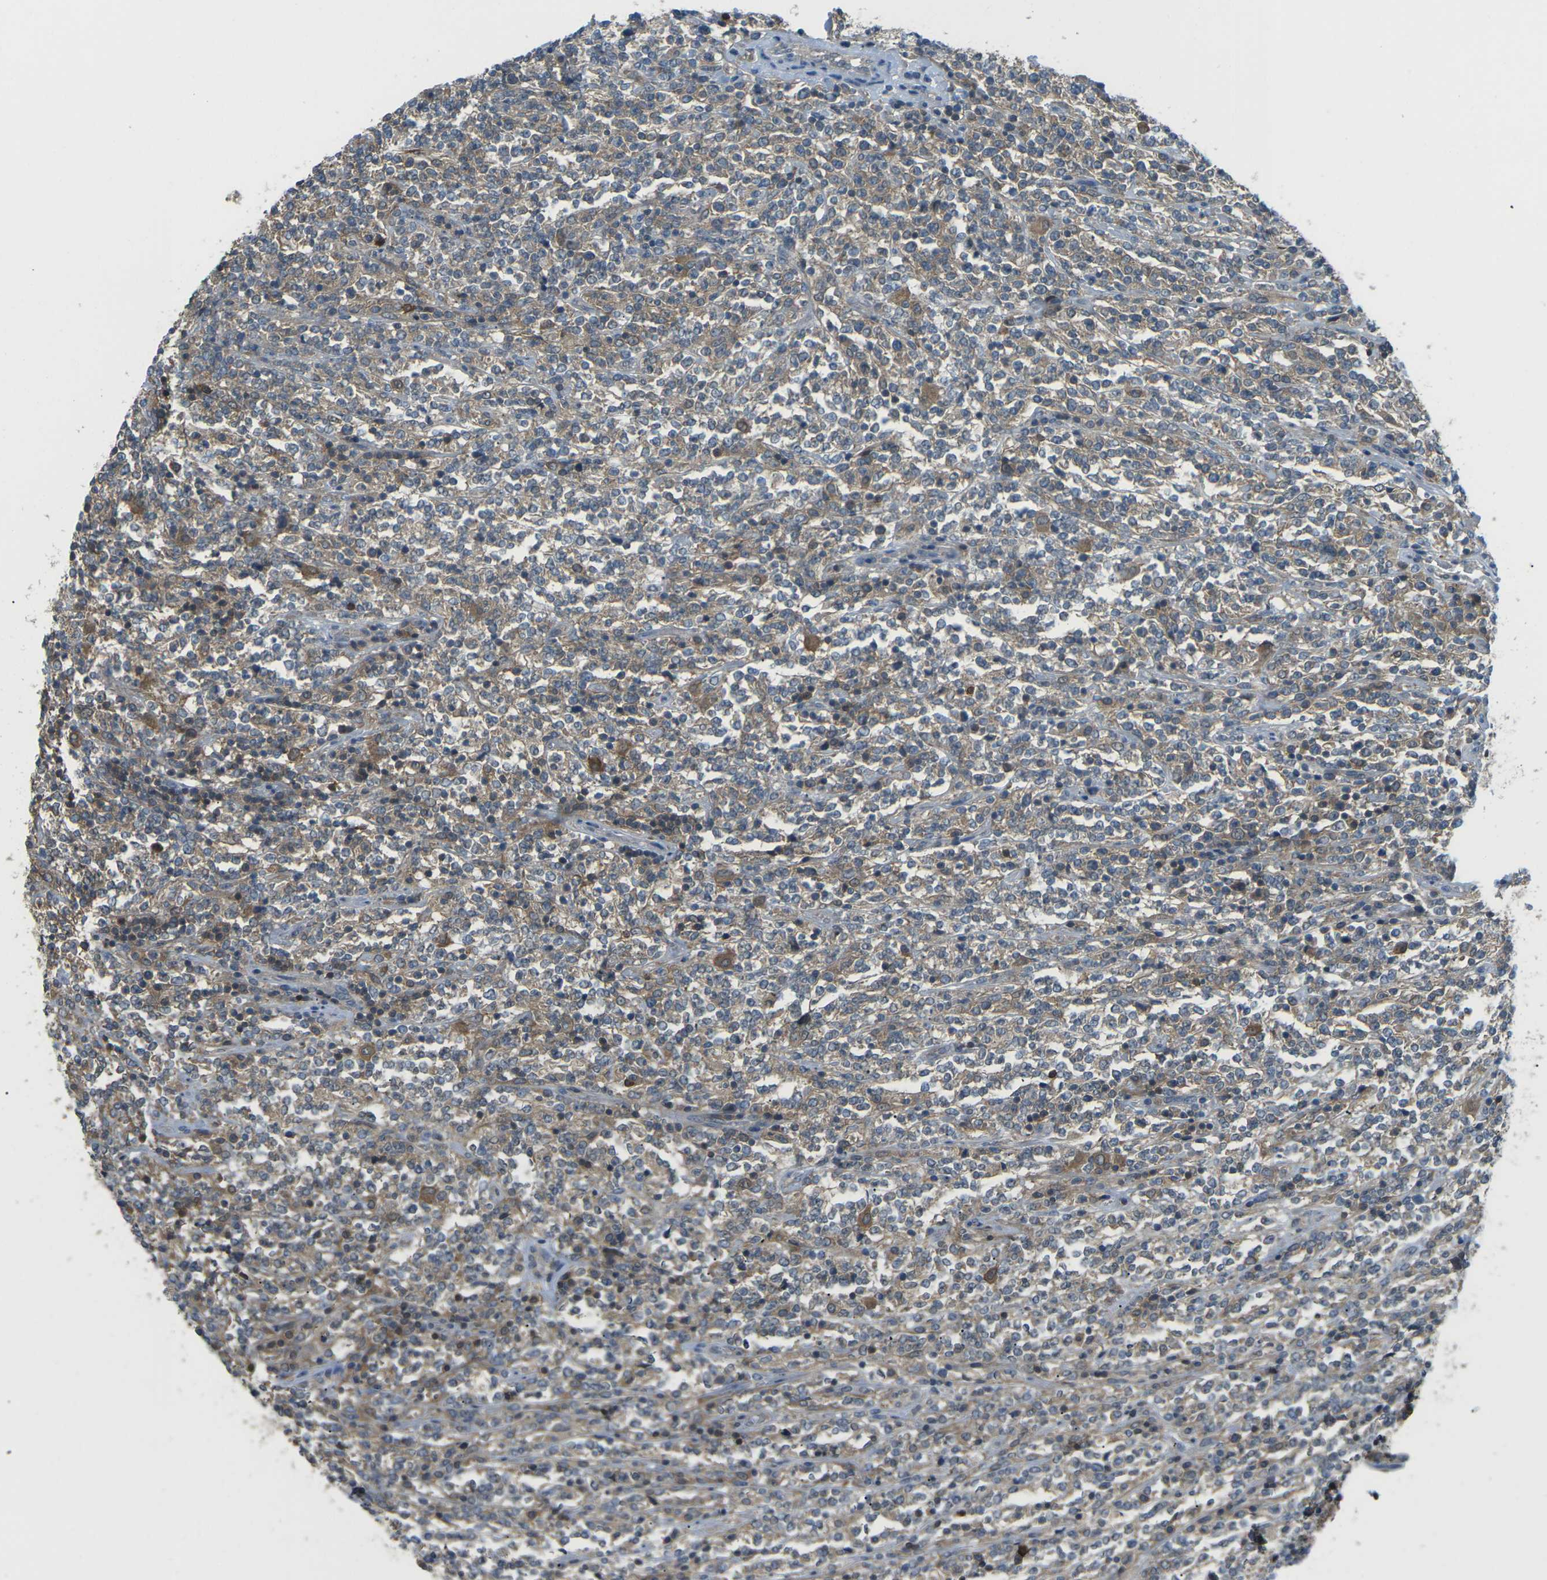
{"staining": {"intensity": "moderate", "quantity": ">75%", "location": "cytoplasmic/membranous"}, "tissue": "lymphoma", "cell_type": "Tumor cells", "image_type": "cancer", "snomed": [{"axis": "morphology", "description": "Malignant lymphoma, non-Hodgkin's type, High grade"}, {"axis": "topography", "description": "Soft tissue"}], "caption": "IHC photomicrograph of human malignant lymphoma, non-Hodgkin's type (high-grade) stained for a protein (brown), which demonstrates medium levels of moderate cytoplasmic/membranous staining in approximately >75% of tumor cells.", "gene": "PIEZO2", "patient": {"sex": "male", "age": 18}}